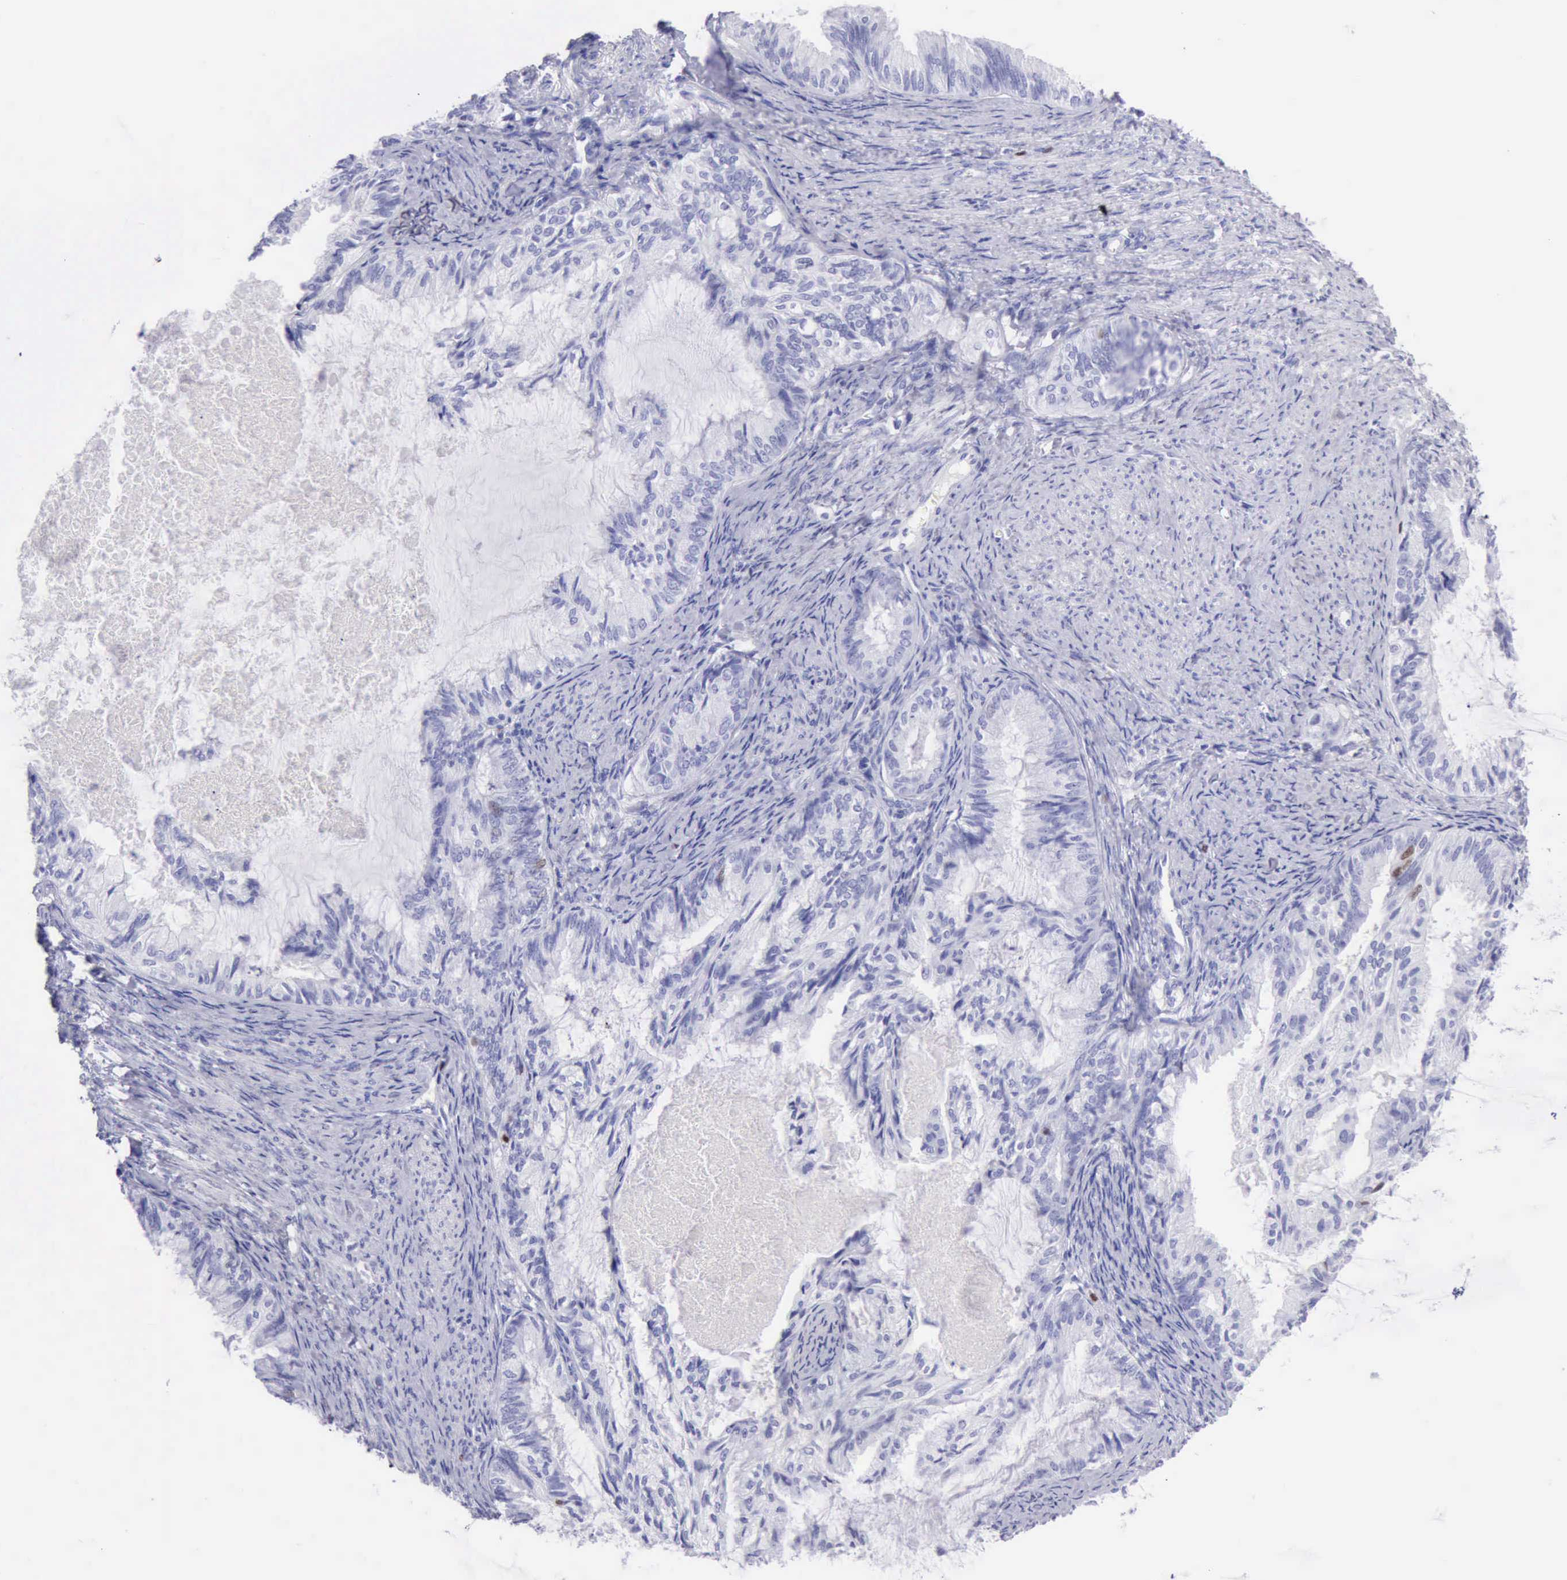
{"staining": {"intensity": "moderate", "quantity": "<25%", "location": "nuclear"}, "tissue": "endometrial cancer", "cell_type": "Tumor cells", "image_type": "cancer", "snomed": [{"axis": "morphology", "description": "Adenocarcinoma, NOS"}, {"axis": "topography", "description": "Endometrium"}], "caption": "Adenocarcinoma (endometrial) was stained to show a protein in brown. There is low levels of moderate nuclear staining in about <25% of tumor cells.", "gene": "MCM2", "patient": {"sex": "female", "age": 86}}